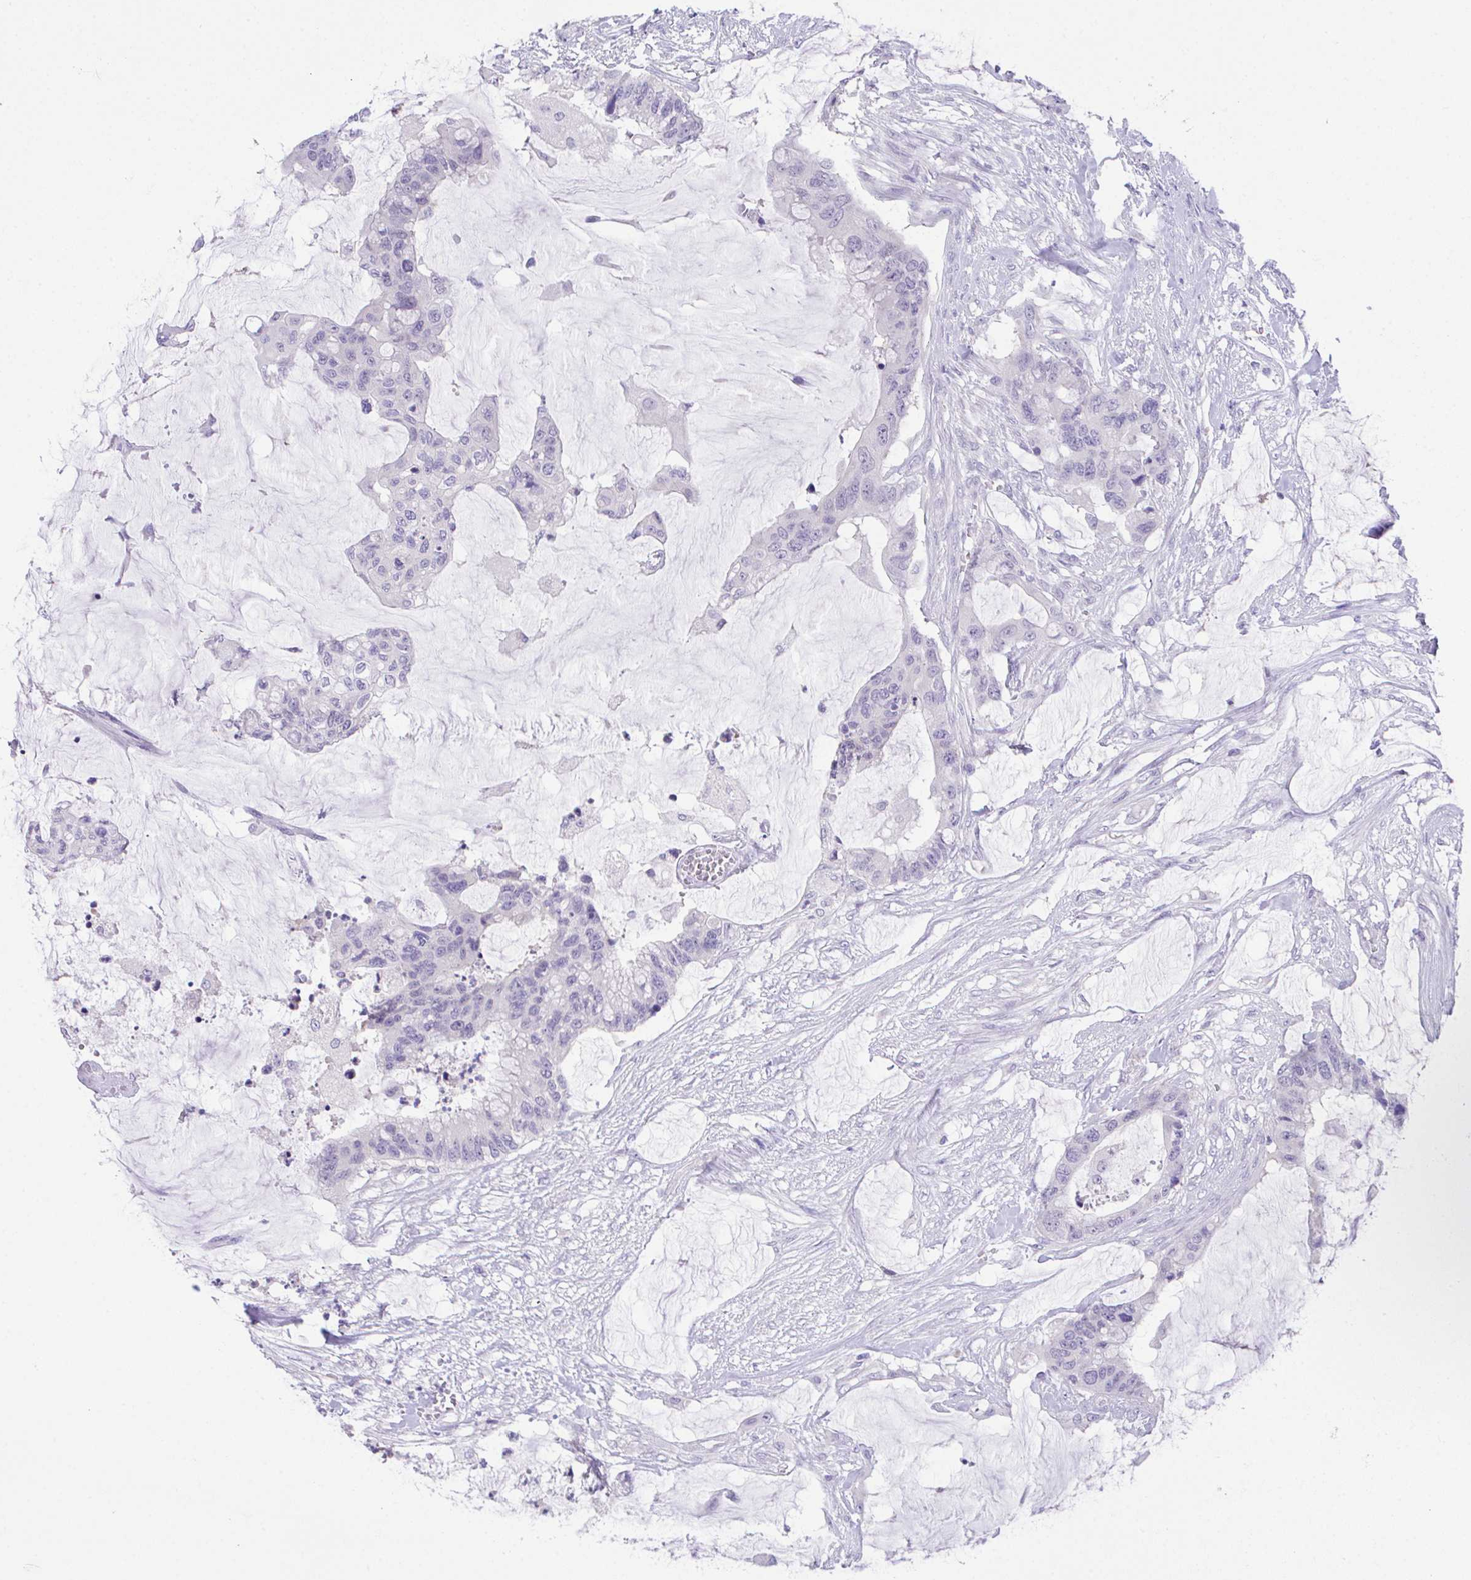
{"staining": {"intensity": "negative", "quantity": "none", "location": "none"}, "tissue": "colorectal cancer", "cell_type": "Tumor cells", "image_type": "cancer", "snomed": [{"axis": "morphology", "description": "Adenocarcinoma, NOS"}, {"axis": "topography", "description": "Rectum"}], "caption": "This is an immunohistochemistry micrograph of human colorectal cancer (adenocarcinoma). There is no staining in tumor cells.", "gene": "HACD4", "patient": {"sex": "female", "age": 59}}